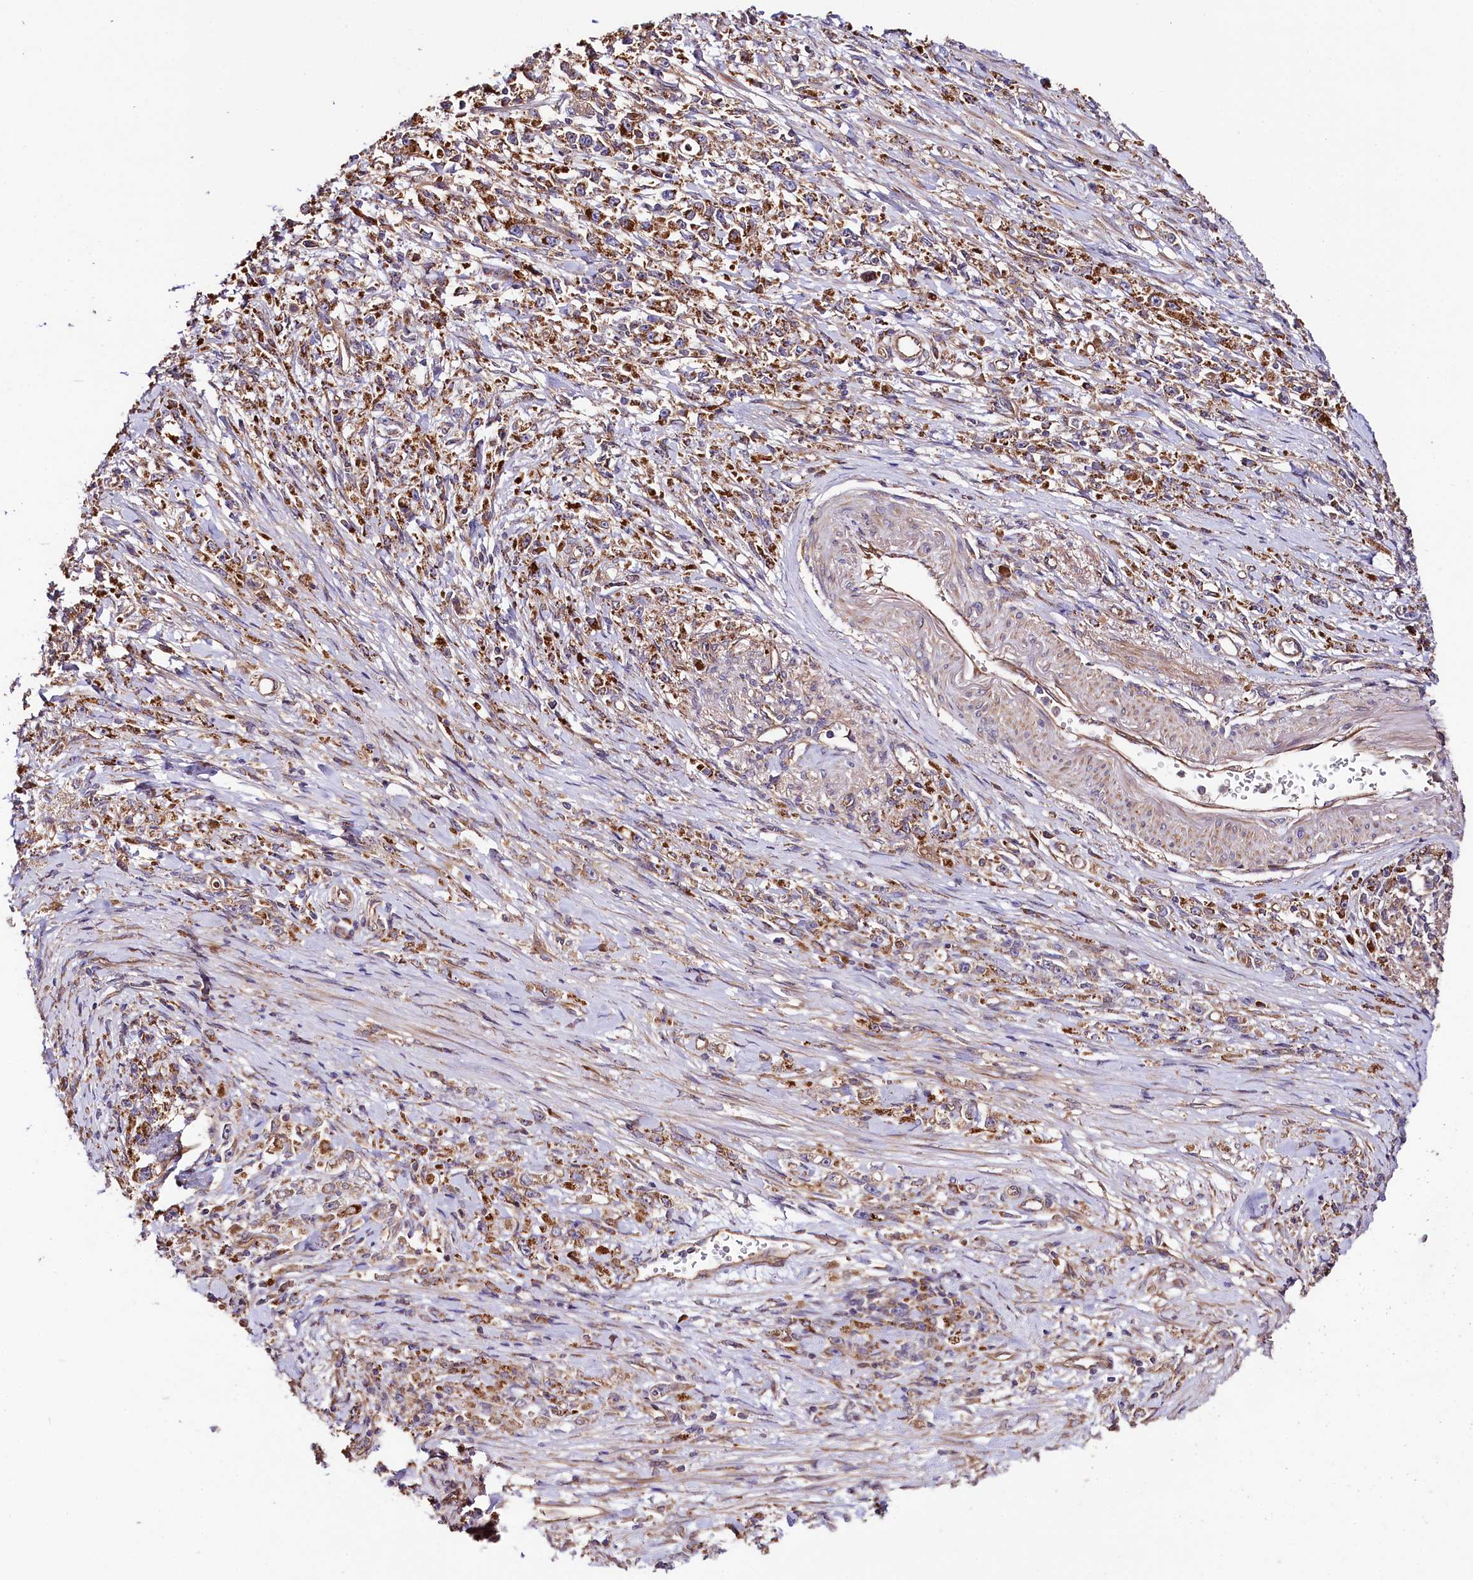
{"staining": {"intensity": "moderate", "quantity": ">75%", "location": "cytoplasmic/membranous"}, "tissue": "stomach cancer", "cell_type": "Tumor cells", "image_type": "cancer", "snomed": [{"axis": "morphology", "description": "Adenocarcinoma, NOS"}, {"axis": "topography", "description": "Stomach"}], "caption": "Moderate cytoplasmic/membranous staining is present in approximately >75% of tumor cells in adenocarcinoma (stomach).", "gene": "CEP295", "patient": {"sex": "female", "age": 59}}